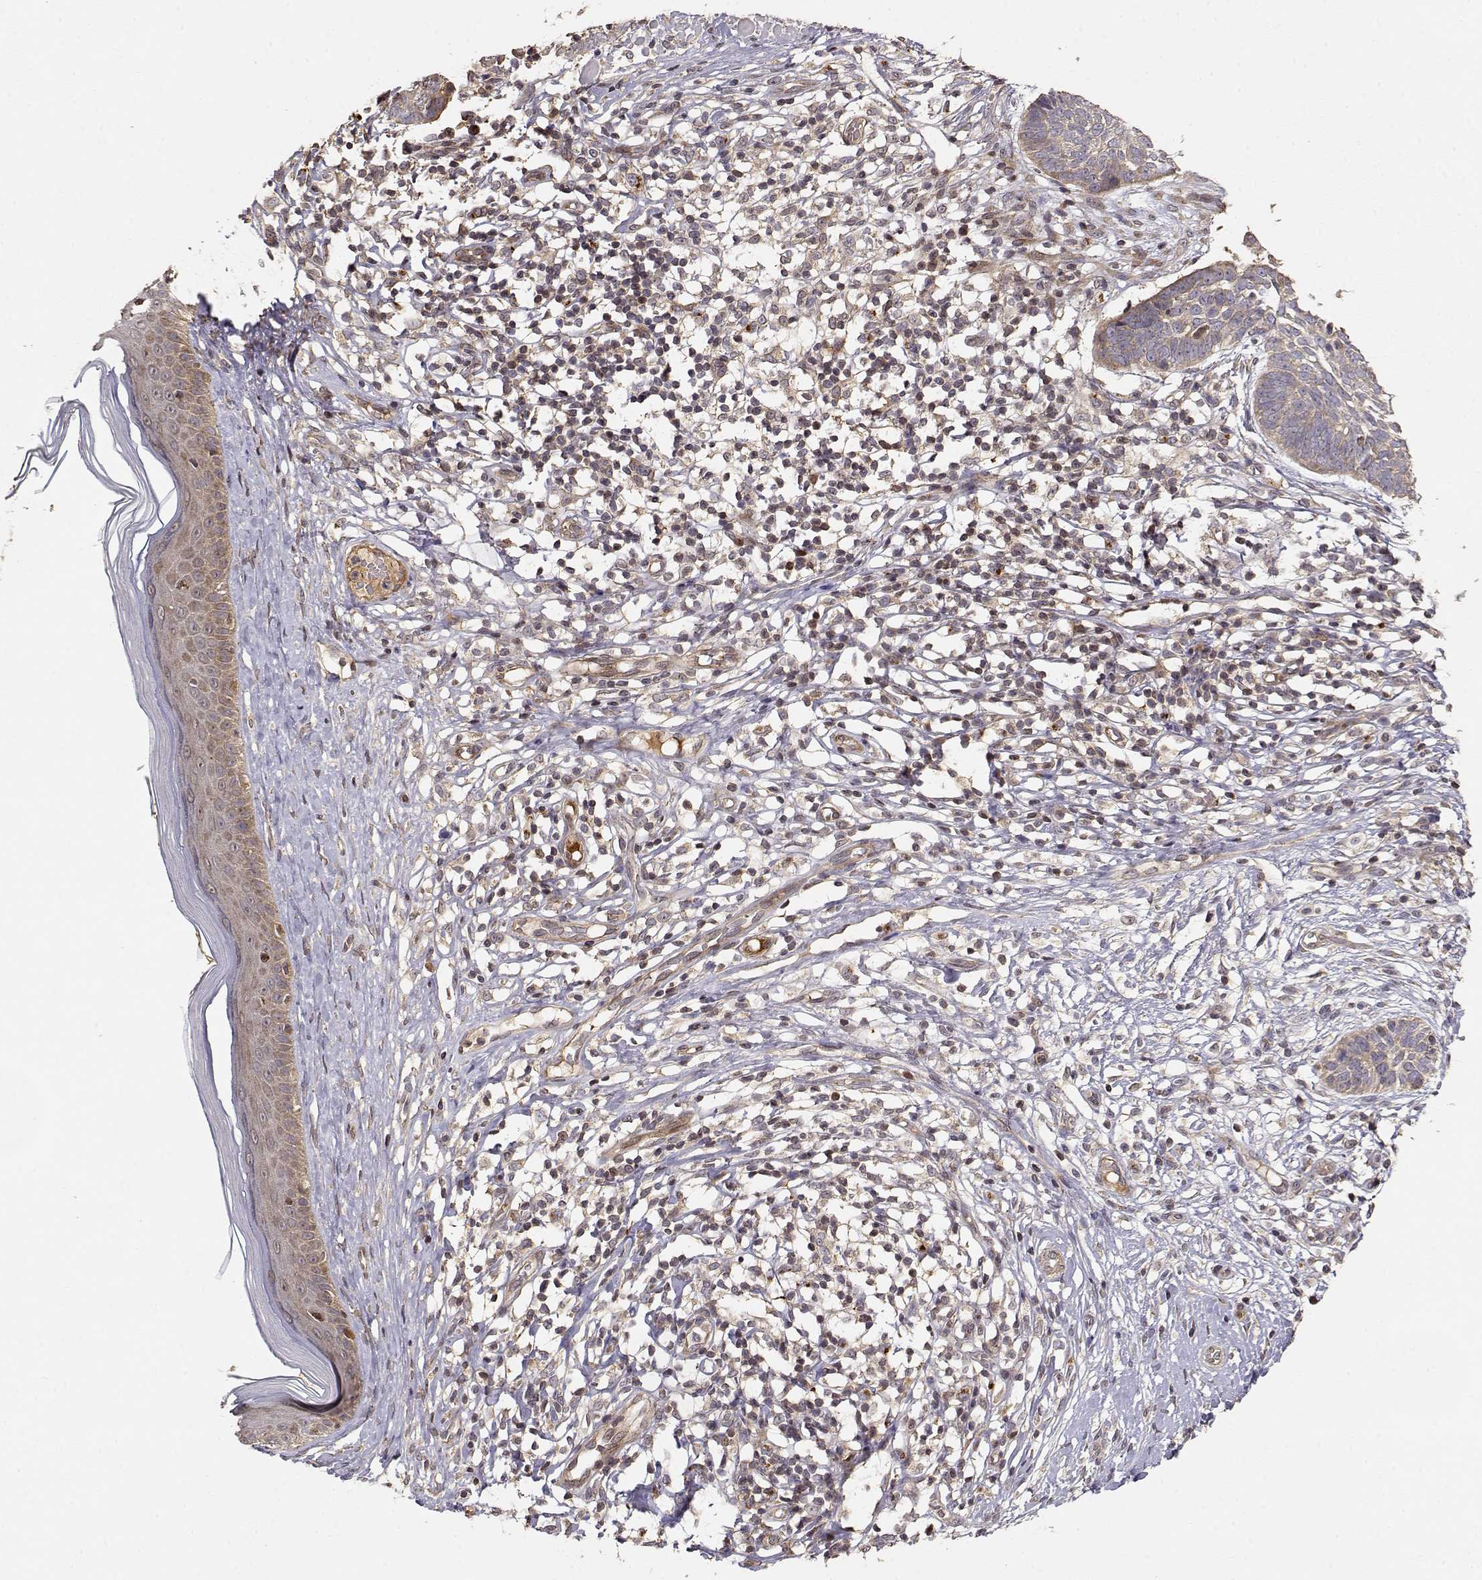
{"staining": {"intensity": "weak", "quantity": ">75%", "location": "cytoplasmic/membranous"}, "tissue": "skin cancer", "cell_type": "Tumor cells", "image_type": "cancer", "snomed": [{"axis": "morphology", "description": "Basal cell carcinoma"}, {"axis": "topography", "description": "Skin"}], "caption": "Human skin basal cell carcinoma stained with a protein marker displays weak staining in tumor cells.", "gene": "PICK1", "patient": {"sex": "male", "age": 85}}